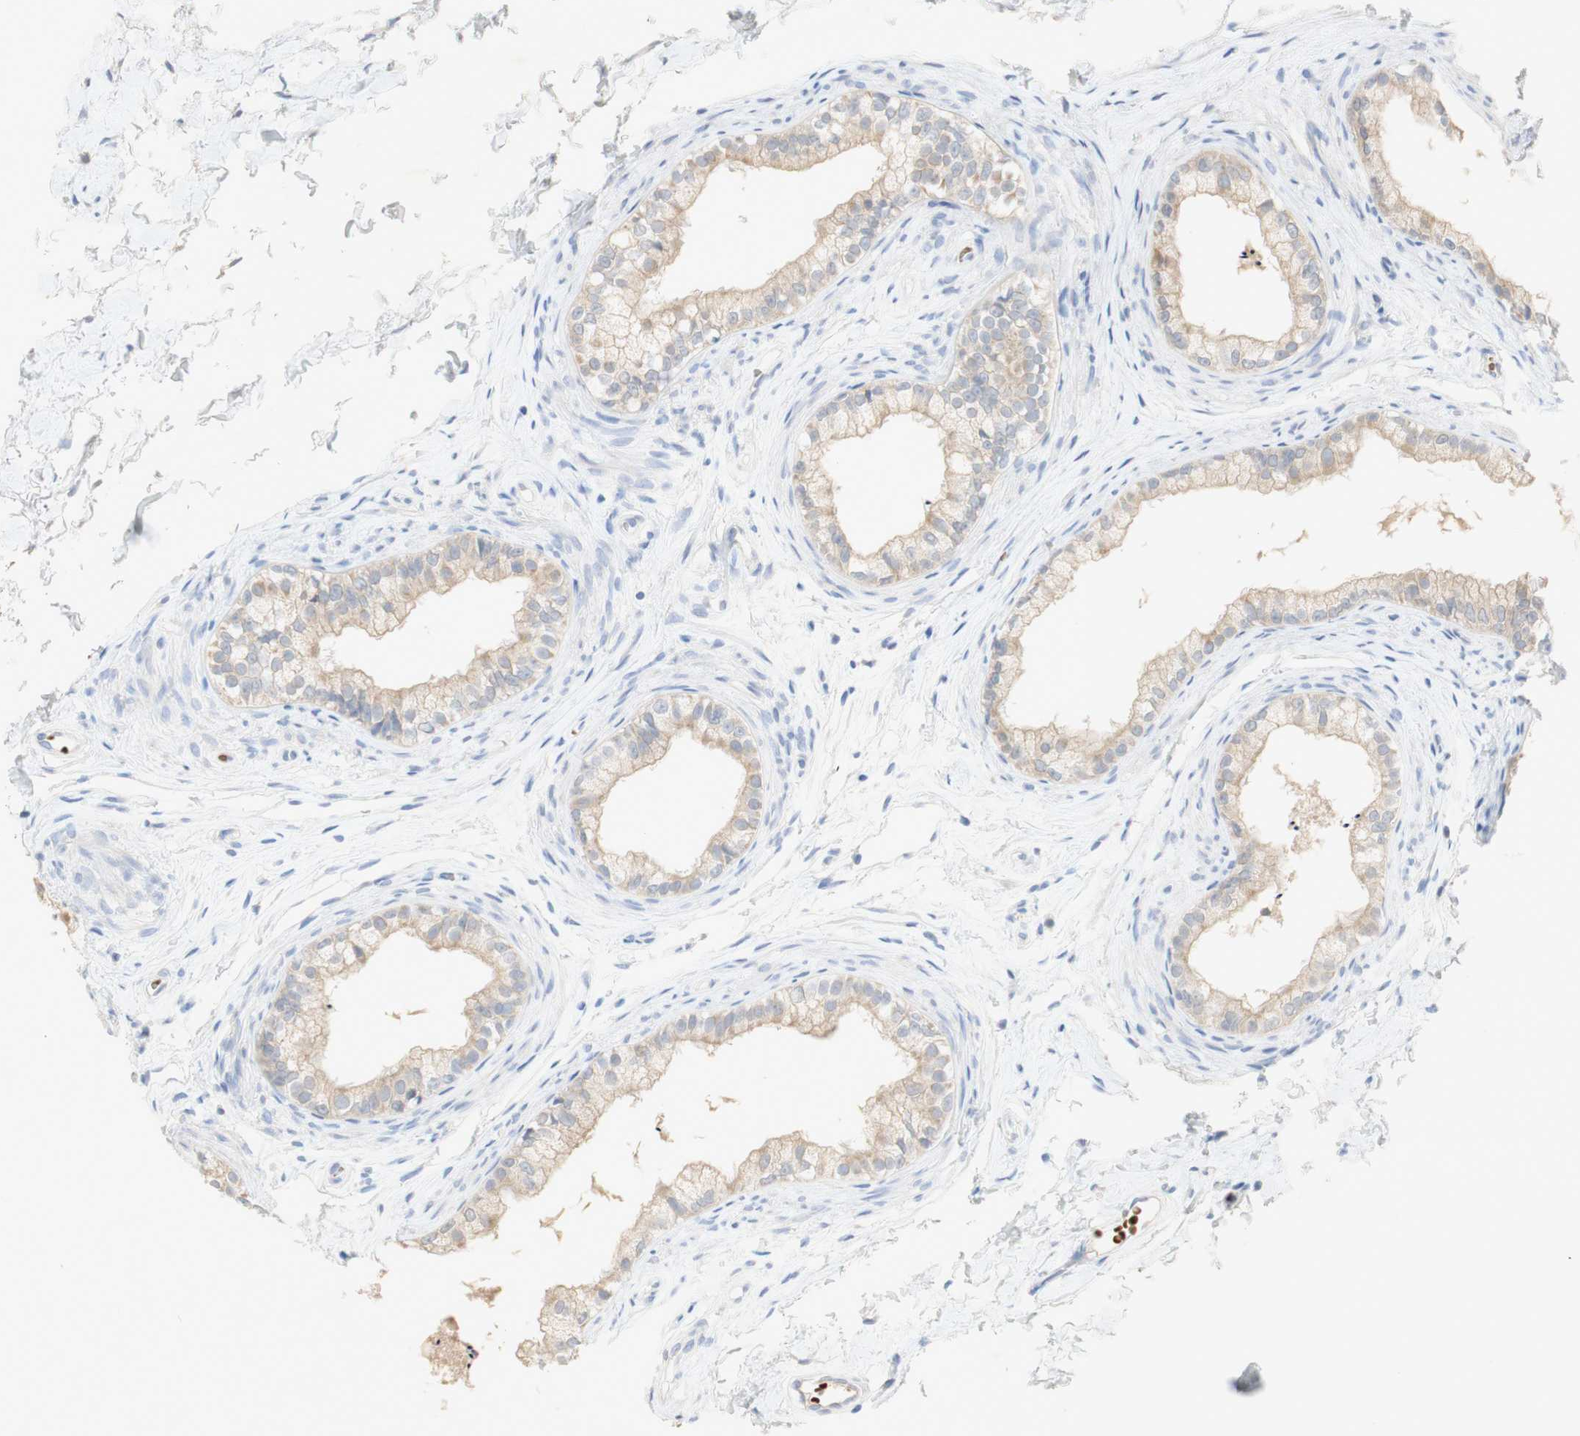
{"staining": {"intensity": "negative", "quantity": "none", "location": "none"}, "tissue": "epididymis", "cell_type": "Glandular cells", "image_type": "normal", "snomed": [{"axis": "morphology", "description": "Normal tissue, NOS"}, {"axis": "topography", "description": "Epididymis"}], "caption": "The immunohistochemistry histopathology image has no significant staining in glandular cells of epididymis. The staining is performed using DAB (3,3'-diaminobenzidine) brown chromogen with nuclei counter-stained in using hematoxylin.", "gene": "EPO", "patient": {"sex": "male", "age": 56}}